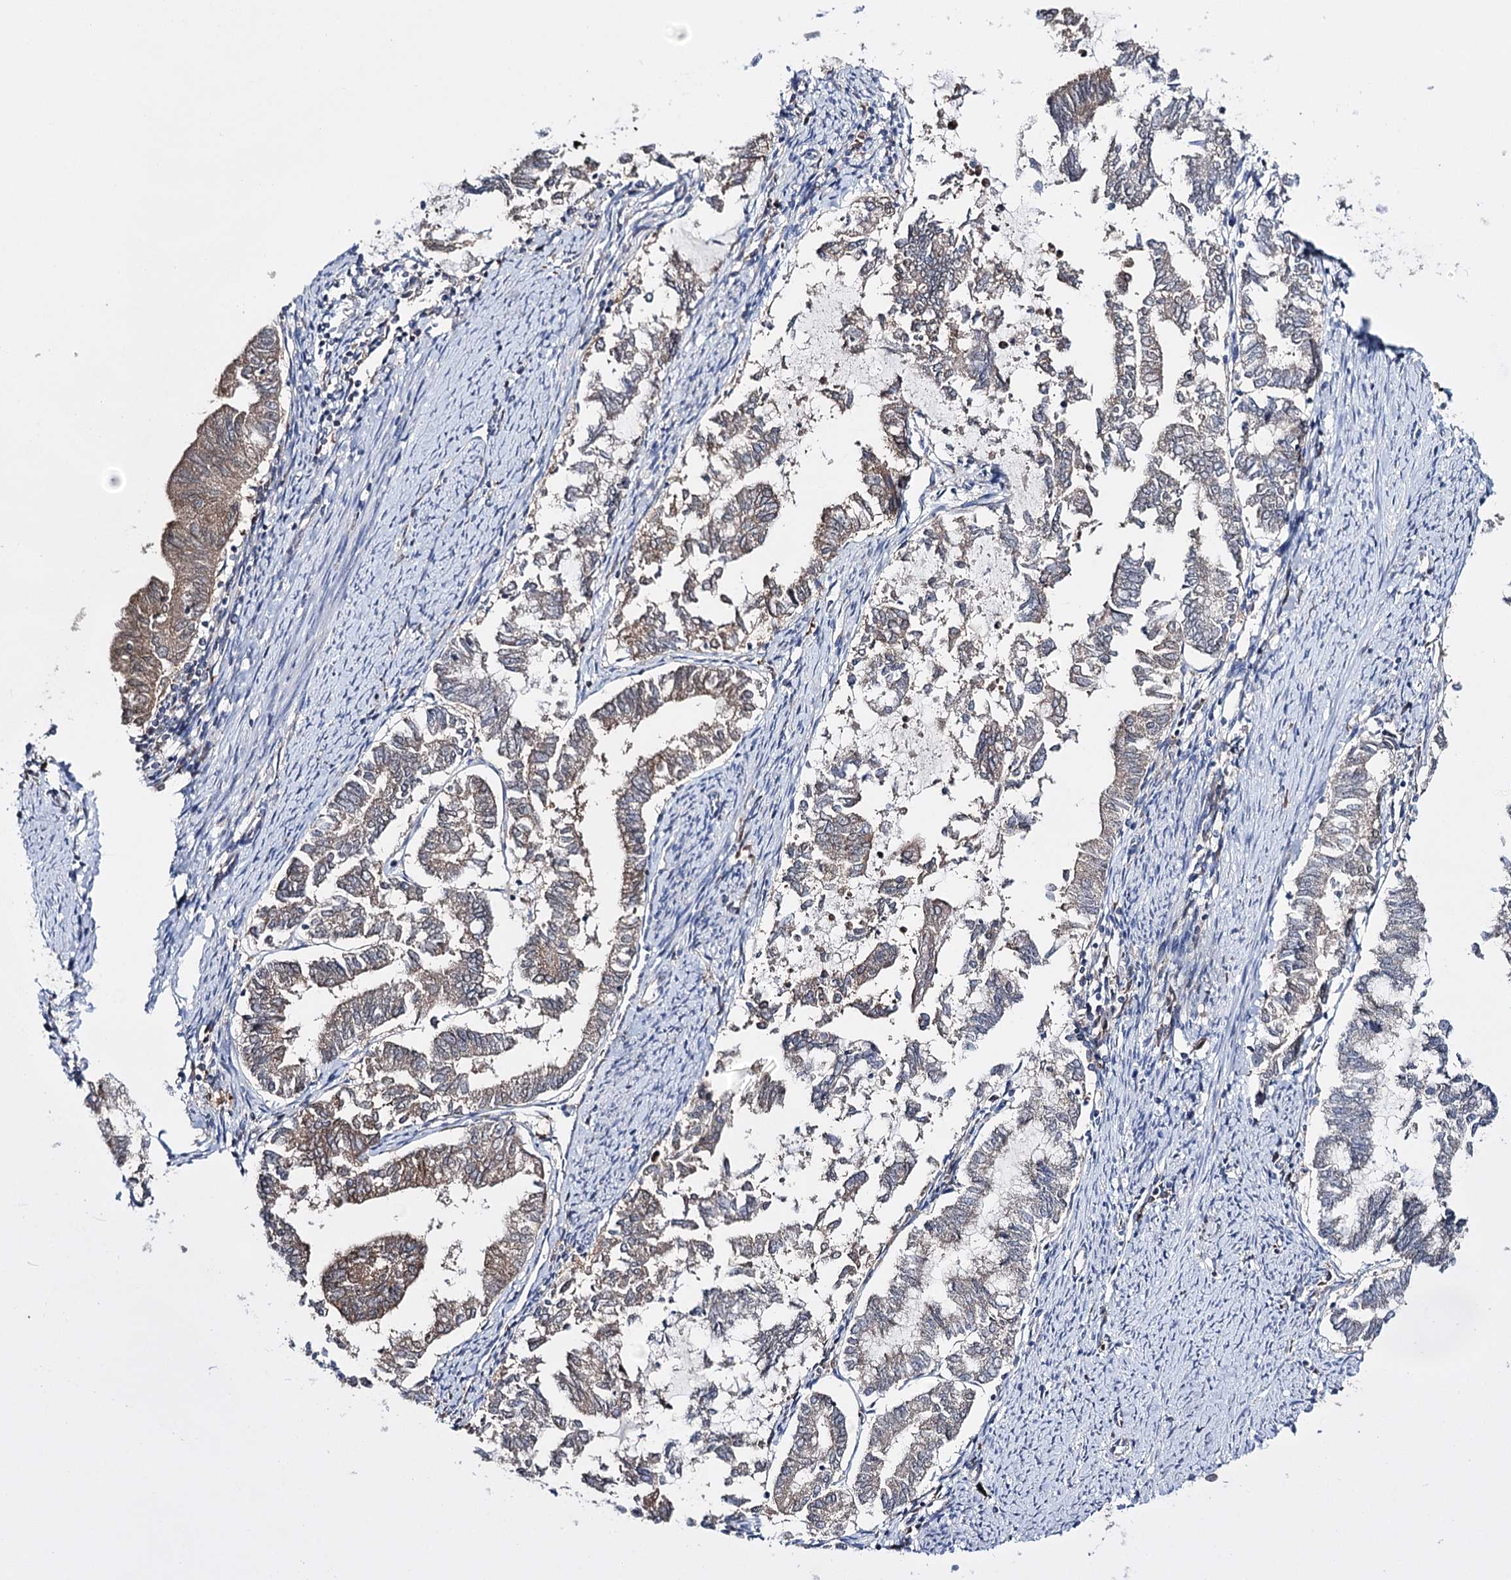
{"staining": {"intensity": "weak", "quantity": ">75%", "location": "cytoplasmic/membranous"}, "tissue": "endometrial cancer", "cell_type": "Tumor cells", "image_type": "cancer", "snomed": [{"axis": "morphology", "description": "Adenocarcinoma, NOS"}, {"axis": "topography", "description": "Endometrium"}], "caption": "Adenocarcinoma (endometrial) tissue exhibits weak cytoplasmic/membranous expression in about >75% of tumor cells", "gene": "PTER", "patient": {"sex": "female", "age": 79}}